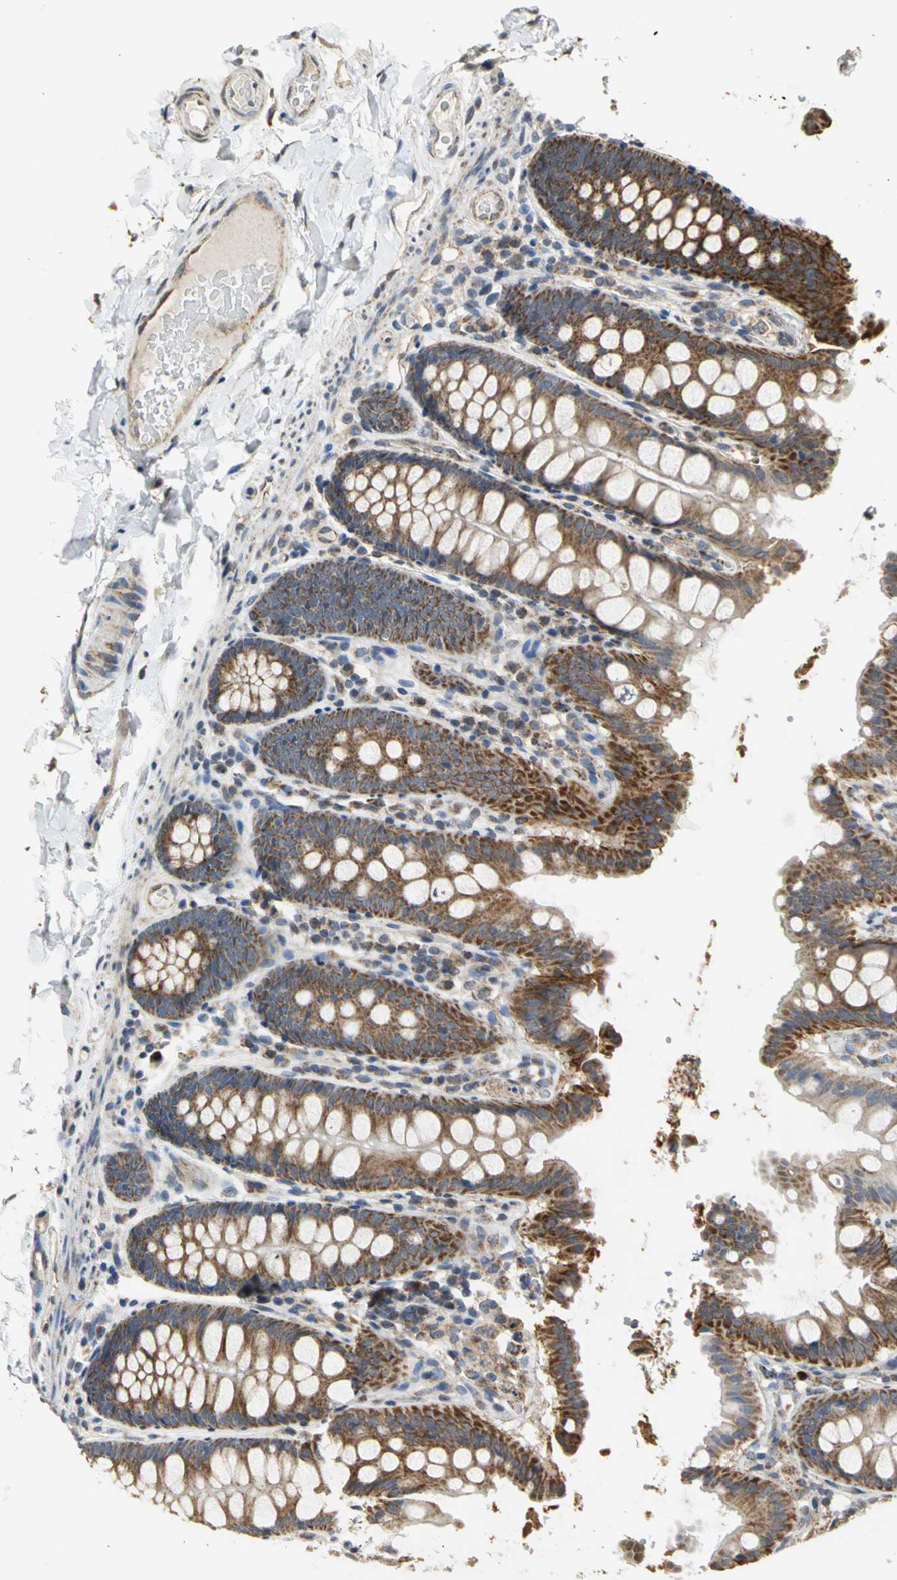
{"staining": {"intensity": "moderate", "quantity": ">75%", "location": "cytoplasmic/membranous"}, "tissue": "colon", "cell_type": "Endothelial cells", "image_type": "normal", "snomed": [{"axis": "morphology", "description": "Normal tissue, NOS"}, {"axis": "topography", "description": "Colon"}], "caption": "A high-resolution histopathology image shows immunohistochemistry staining of normal colon, which displays moderate cytoplasmic/membranous staining in approximately >75% of endothelial cells. (DAB = brown stain, brightfield microscopy at high magnification).", "gene": "NDUFB5", "patient": {"sex": "female", "age": 61}}